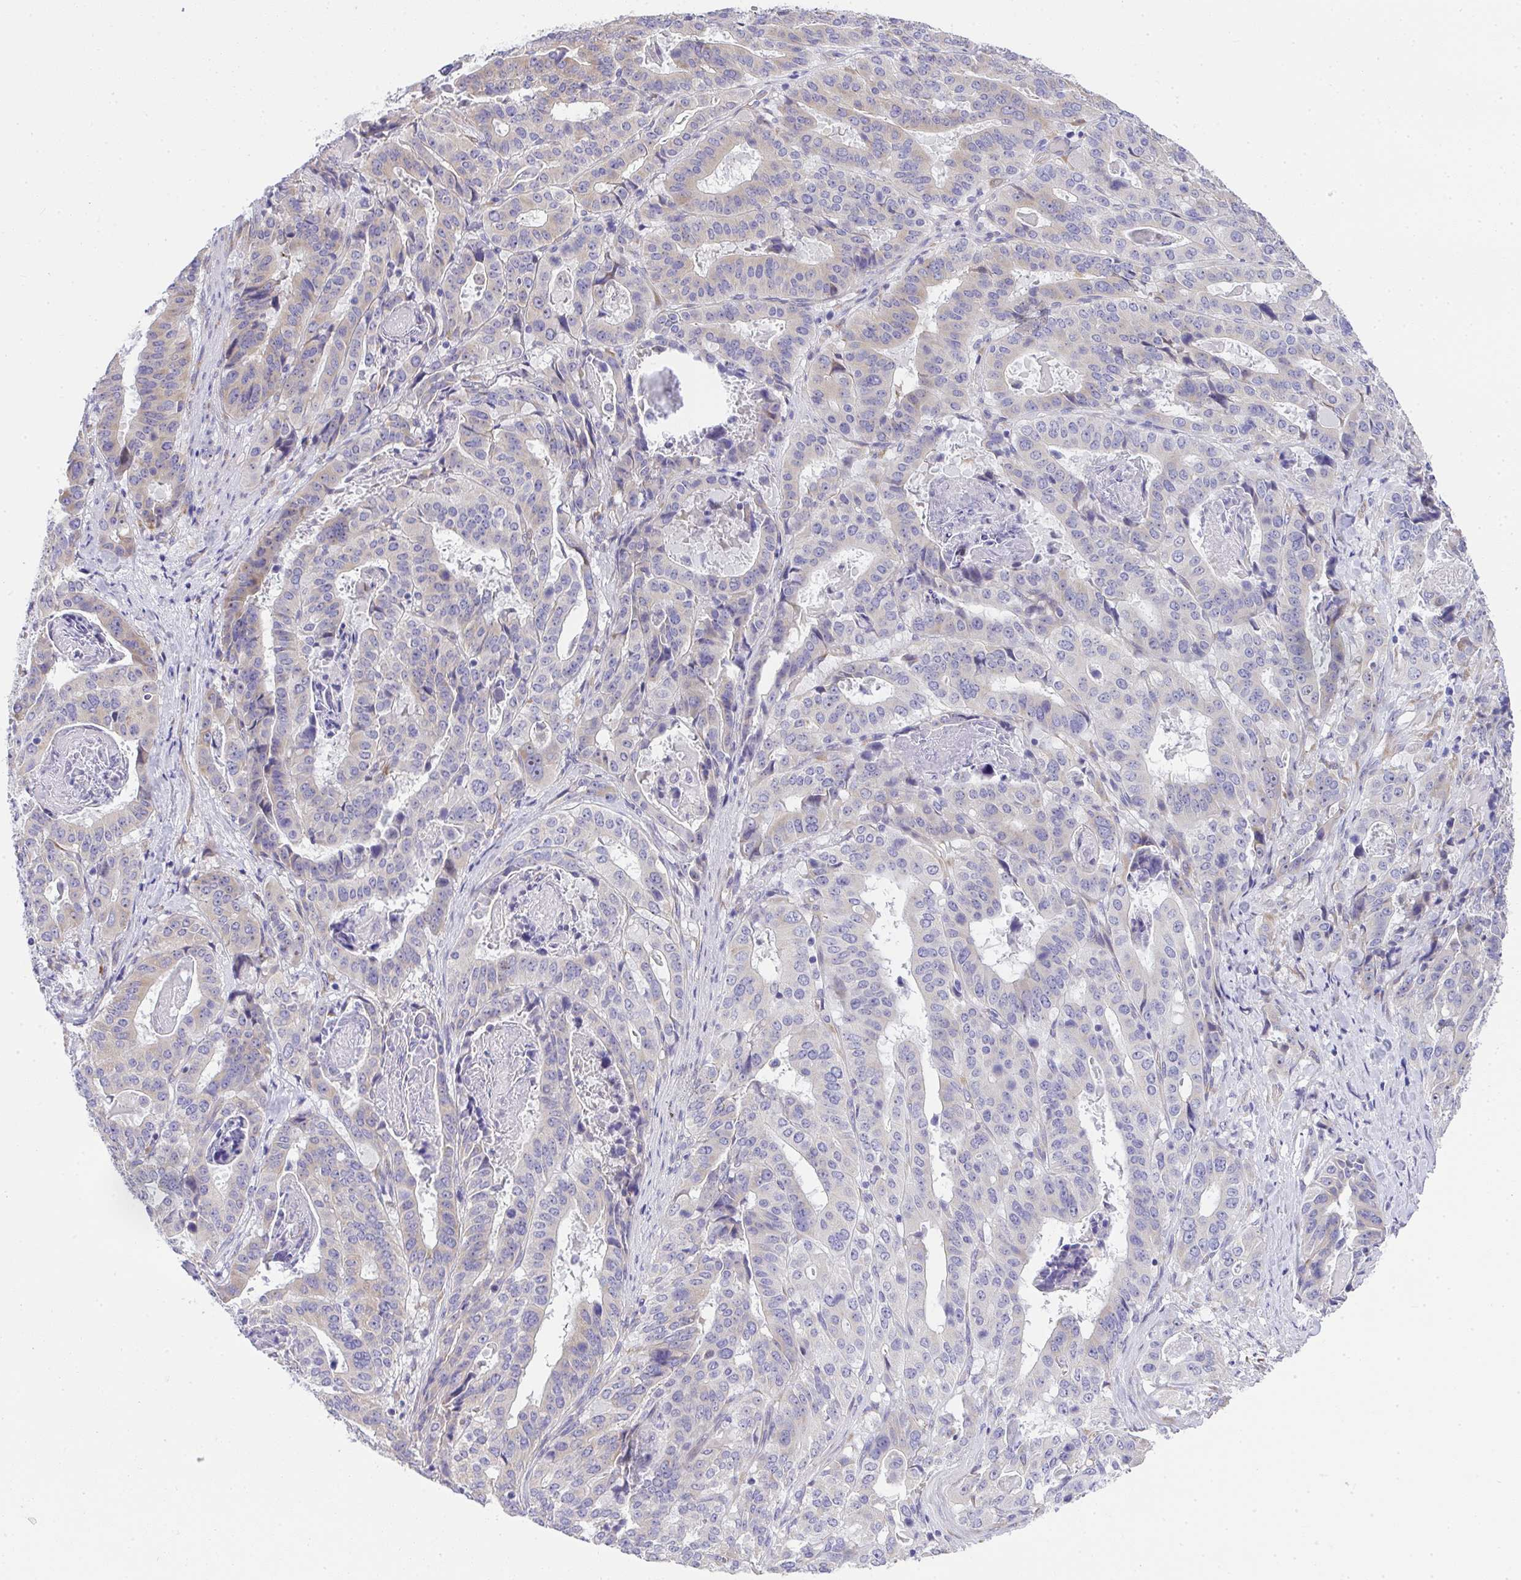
{"staining": {"intensity": "weak", "quantity": "<25%", "location": "cytoplasmic/membranous"}, "tissue": "stomach cancer", "cell_type": "Tumor cells", "image_type": "cancer", "snomed": [{"axis": "morphology", "description": "Adenocarcinoma, NOS"}, {"axis": "topography", "description": "Stomach"}], "caption": "Immunohistochemistry (IHC) of adenocarcinoma (stomach) reveals no positivity in tumor cells. Brightfield microscopy of immunohistochemistry (IHC) stained with DAB (brown) and hematoxylin (blue), captured at high magnification.", "gene": "ADRA2C", "patient": {"sex": "male", "age": 48}}